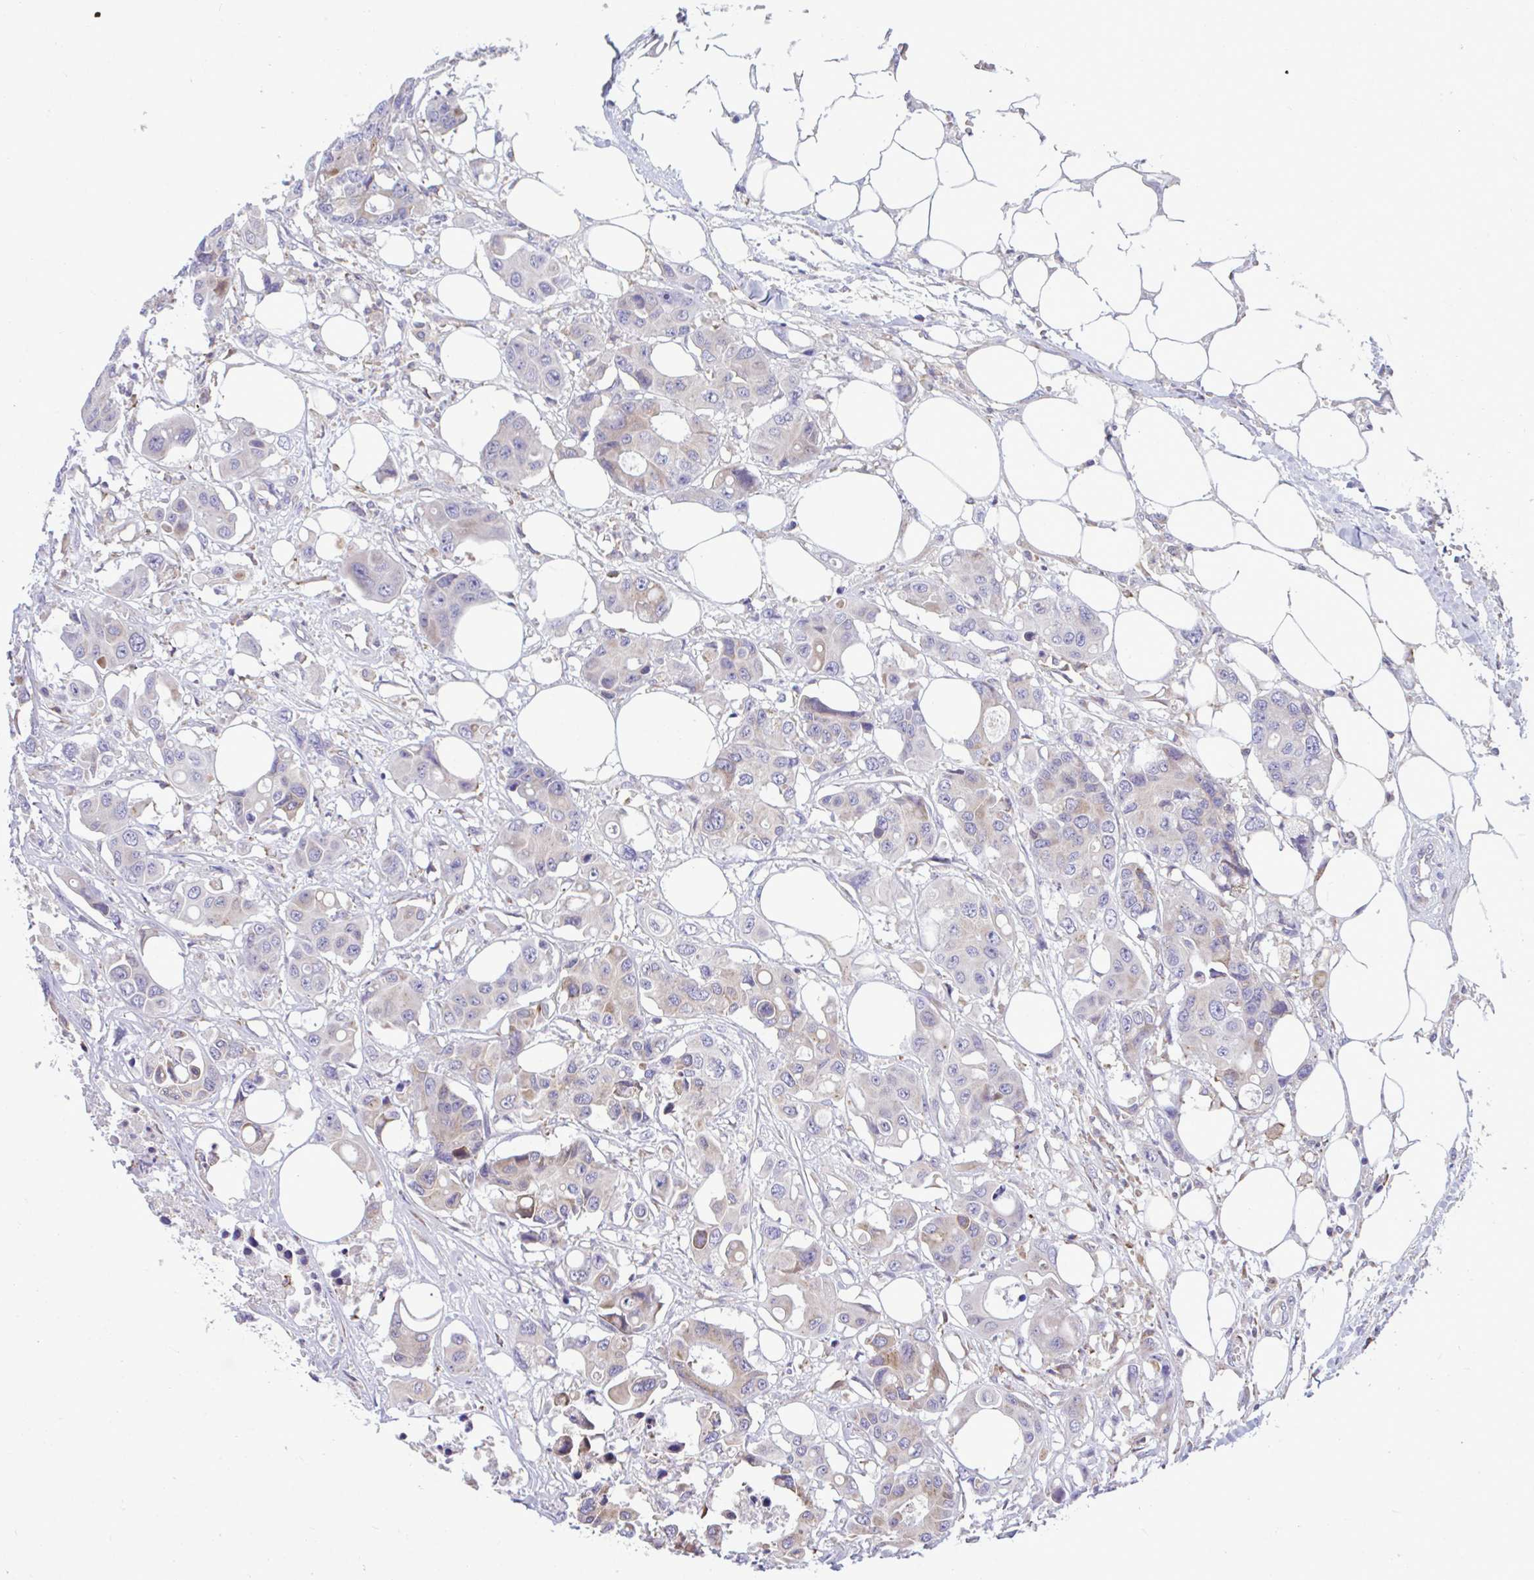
{"staining": {"intensity": "weak", "quantity": "<25%", "location": "cytoplasmic/membranous"}, "tissue": "colorectal cancer", "cell_type": "Tumor cells", "image_type": "cancer", "snomed": [{"axis": "morphology", "description": "Adenocarcinoma, NOS"}, {"axis": "topography", "description": "Colon"}], "caption": "There is no significant expression in tumor cells of colorectal cancer (adenocarcinoma).", "gene": "PIGK", "patient": {"sex": "male", "age": 77}}